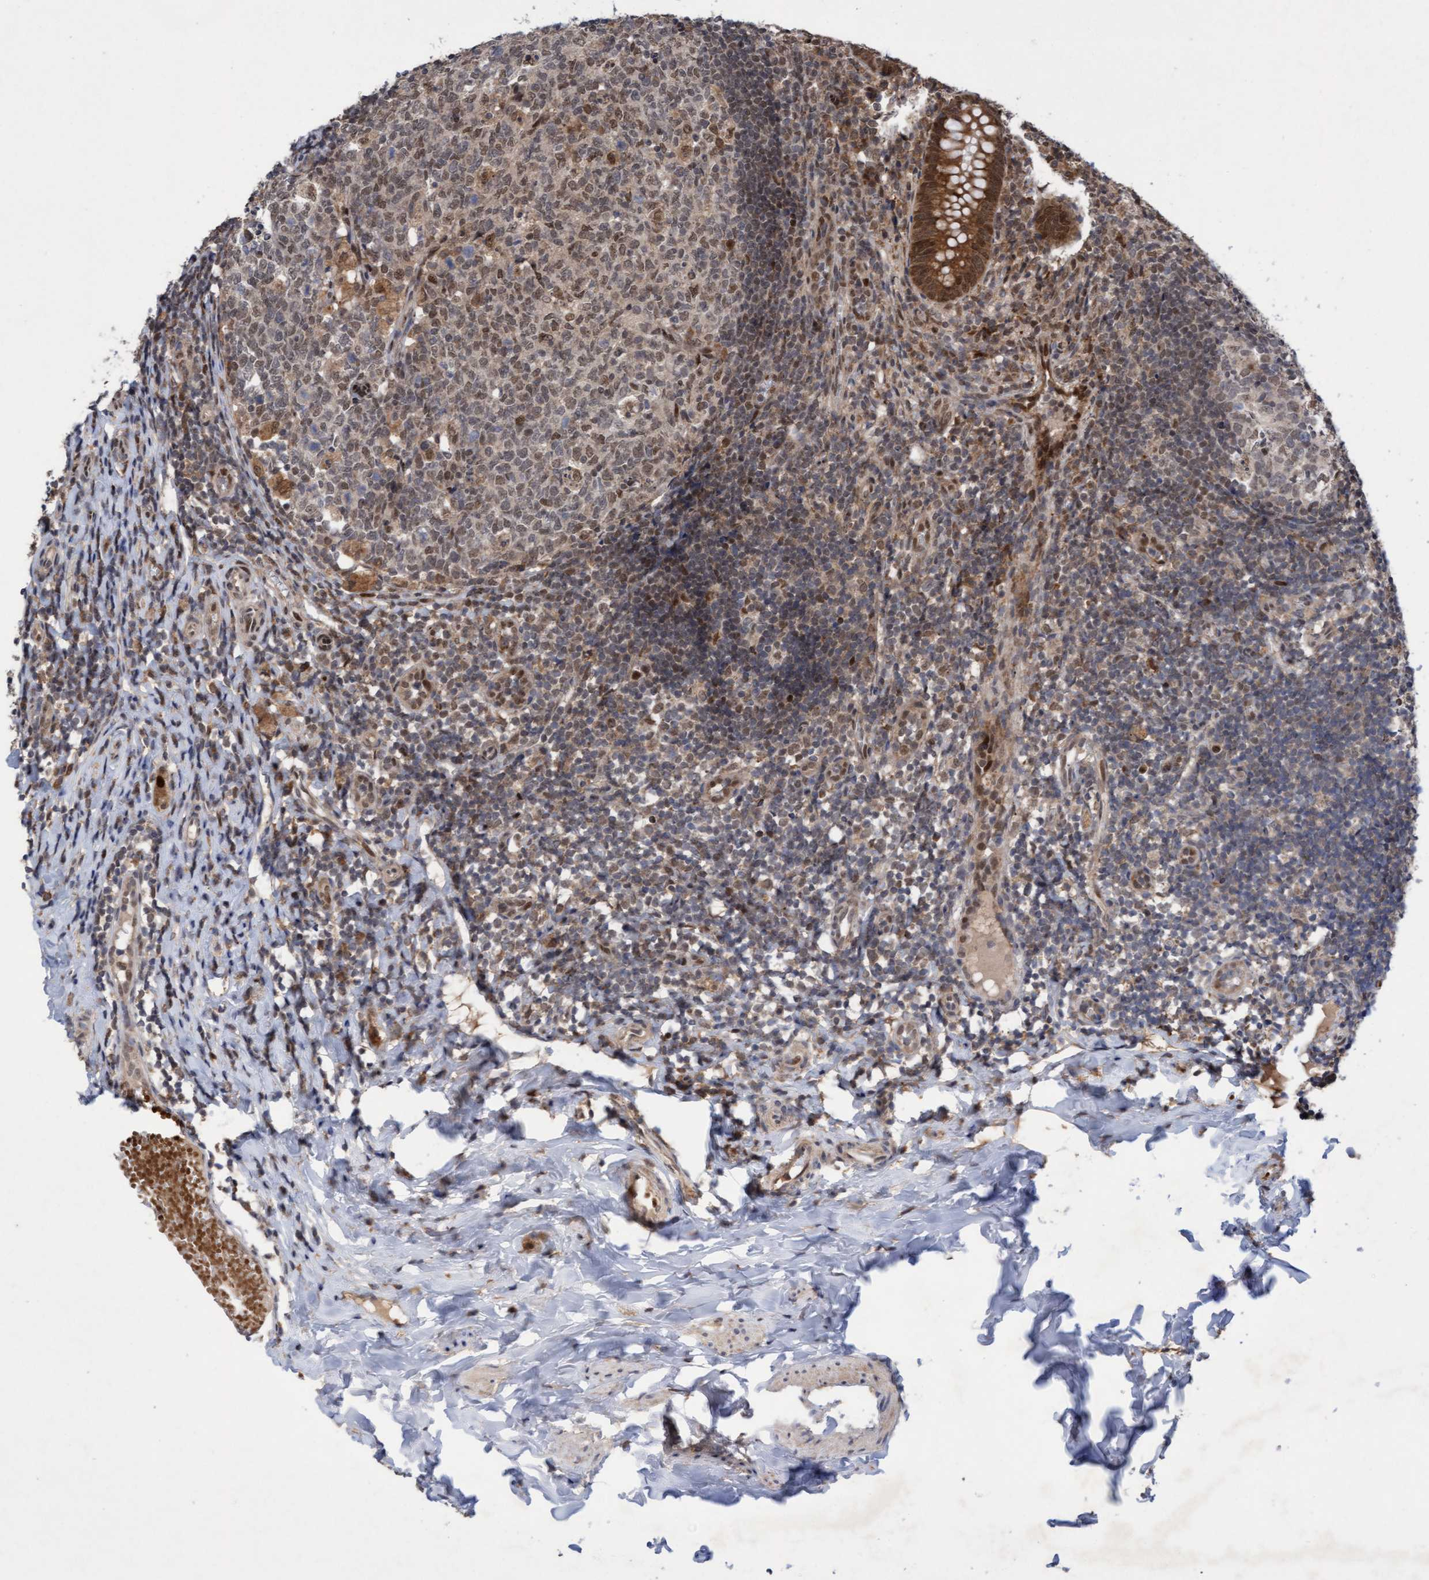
{"staining": {"intensity": "strong", "quantity": ">75%", "location": "cytoplasmic/membranous,nuclear"}, "tissue": "appendix", "cell_type": "Glandular cells", "image_type": "normal", "snomed": [{"axis": "morphology", "description": "Normal tissue, NOS"}, {"axis": "topography", "description": "Appendix"}], "caption": "A brown stain labels strong cytoplasmic/membranous,nuclear positivity of a protein in glandular cells of unremarkable appendix.", "gene": "TANC2", "patient": {"sex": "male", "age": 8}}